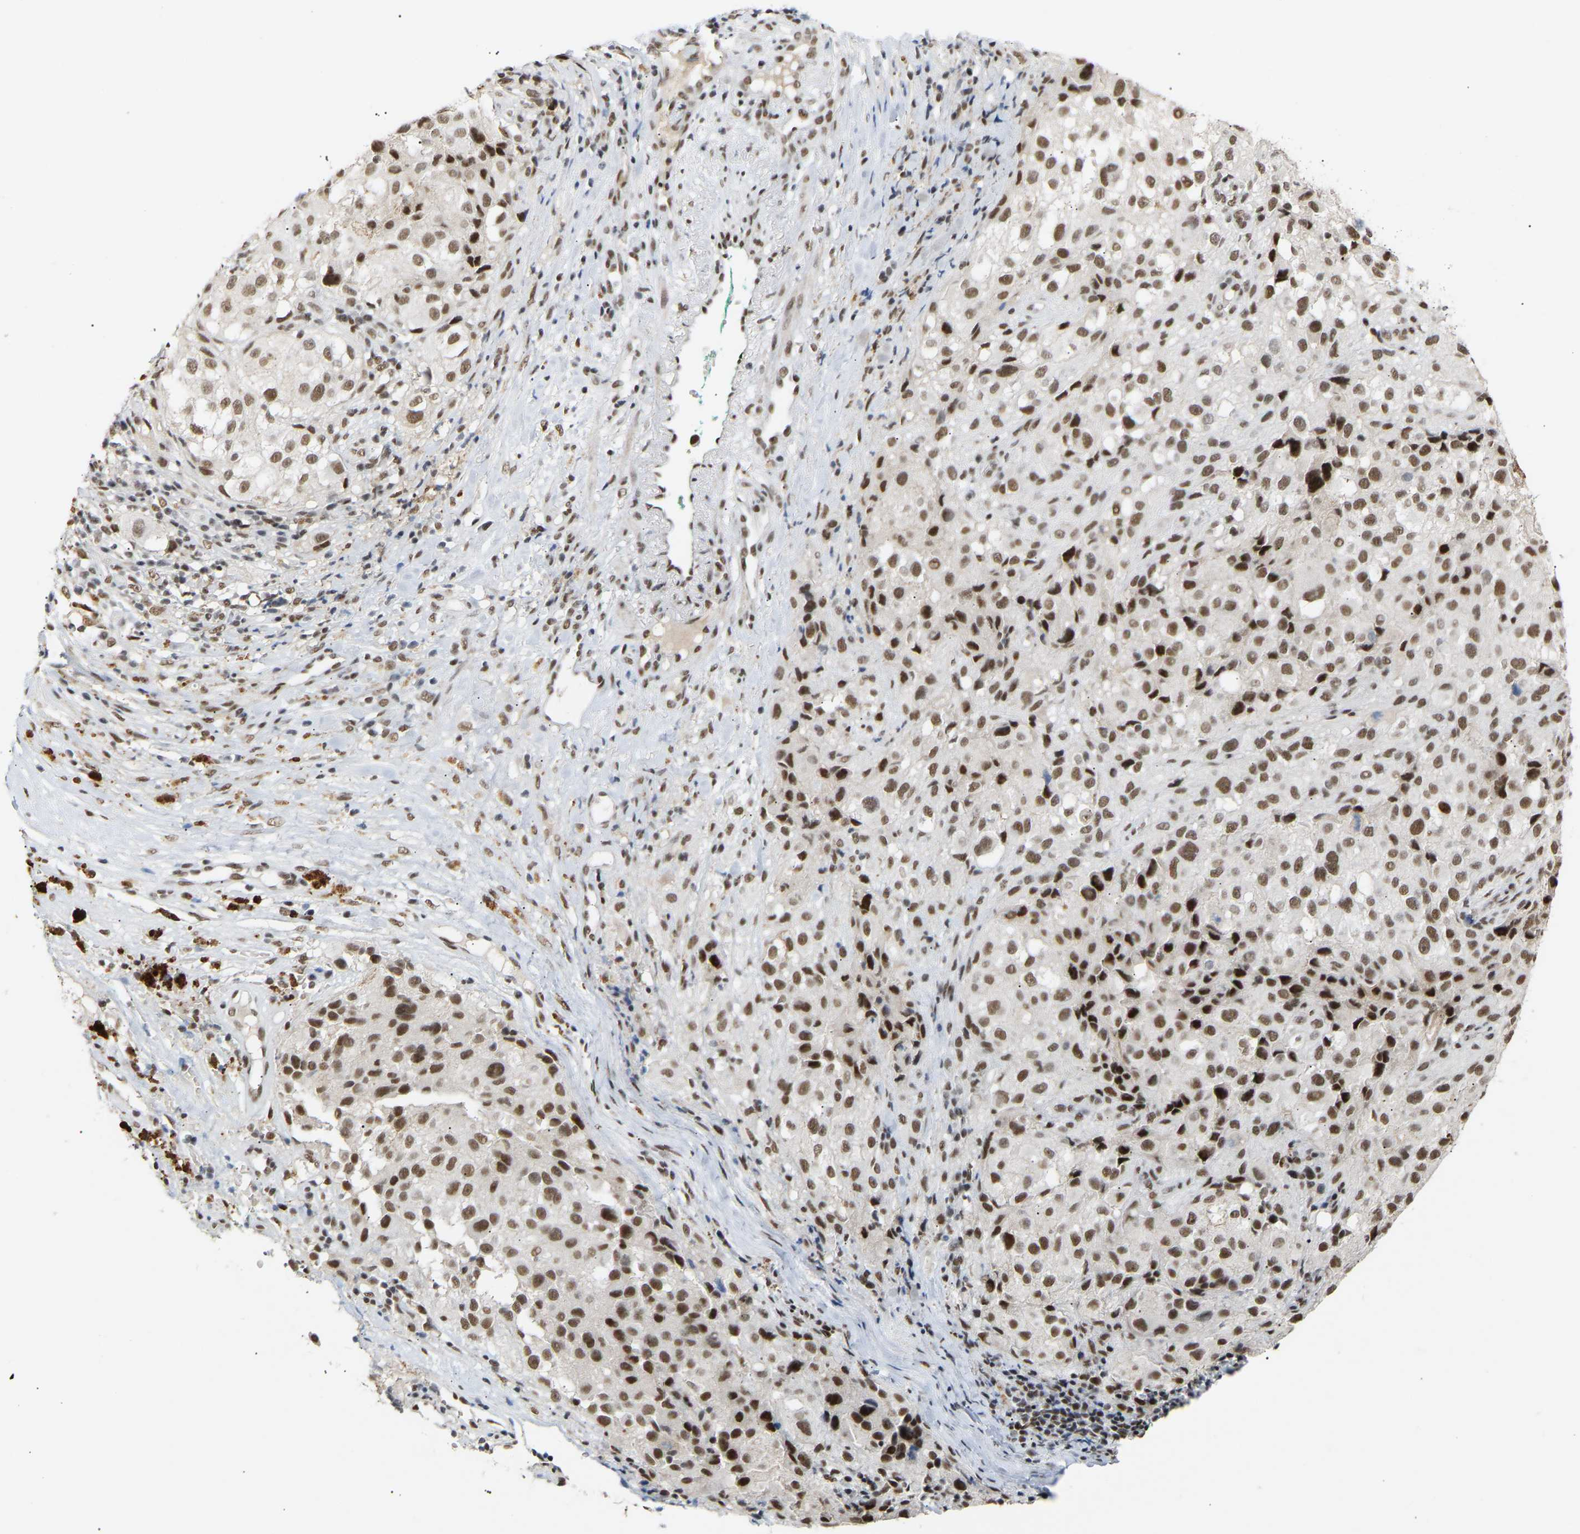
{"staining": {"intensity": "strong", "quantity": ">75%", "location": "nuclear"}, "tissue": "melanoma", "cell_type": "Tumor cells", "image_type": "cancer", "snomed": [{"axis": "morphology", "description": "Necrosis, NOS"}, {"axis": "morphology", "description": "Malignant melanoma, NOS"}, {"axis": "topography", "description": "Skin"}], "caption": "Immunohistochemistry (DAB (3,3'-diaminobenzidine)) staining of human malignant melanoma displays strong nuclear protein positivity in approximately >75% of tumor cells.", "gene": "NELFB", "patient": {"sex": "female", "age": 87}}